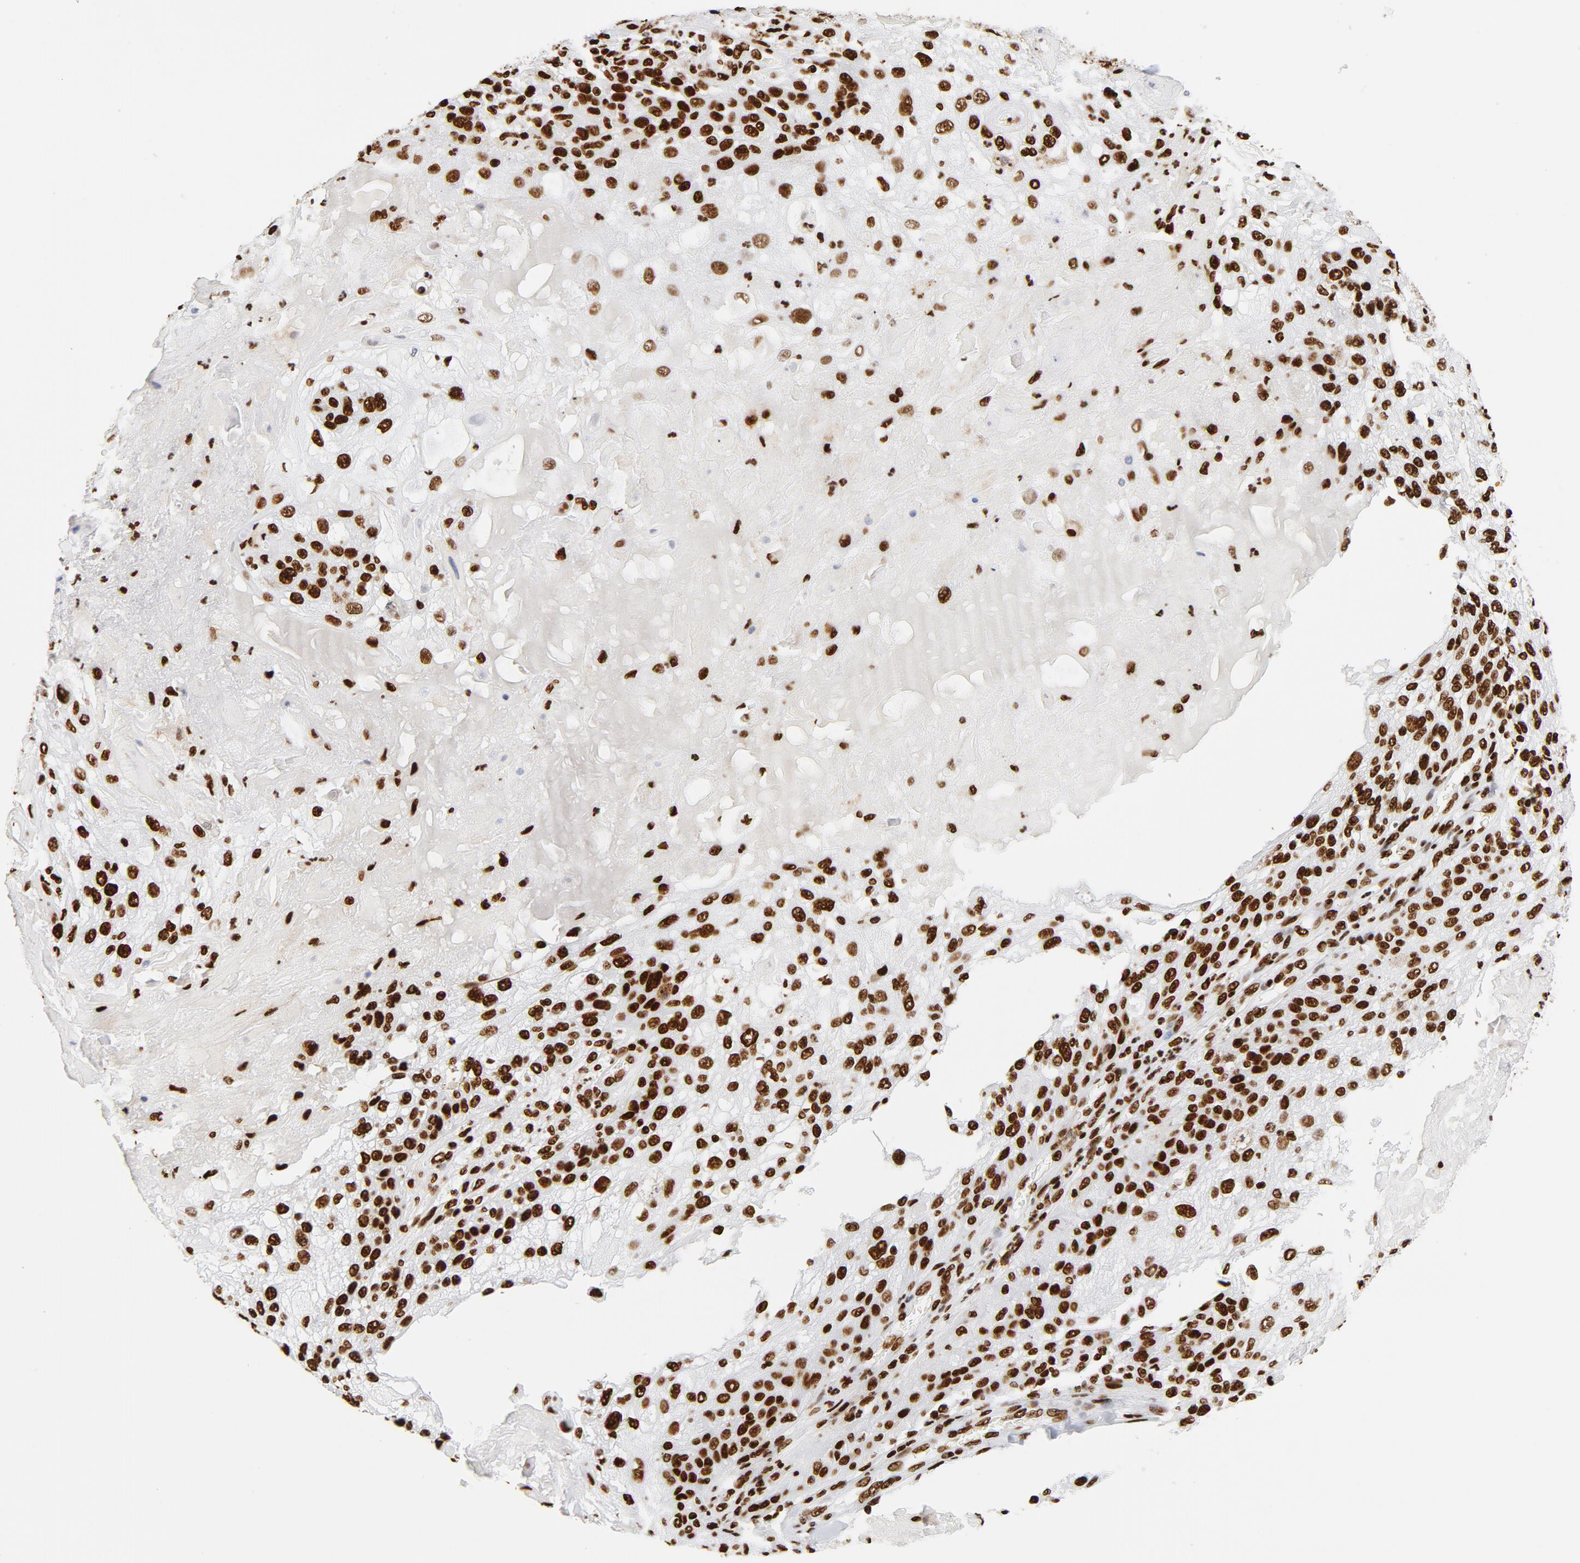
{"staining": {"intensity": "strong", "quantity": ">75%", "location": "nuclear"}, "tissue": "skin cancer", "cell_type": "Tumor cells", "image_type": "cancer", "snomed": [{"axis": "morphology", "description": "Normal tissue, NOS"}, {"axis": "morphology", "description": "Squamous cell carcinoma, NOS"}, {"axis": "topography", "description": "Skin"}], "caption": "Protein expression analysis of skin cancer reveals strong nuclear expression in approximately >75% of tumor cells.", "gene": "XRCC6", "patient": {"sex": "female", "age": 83}}